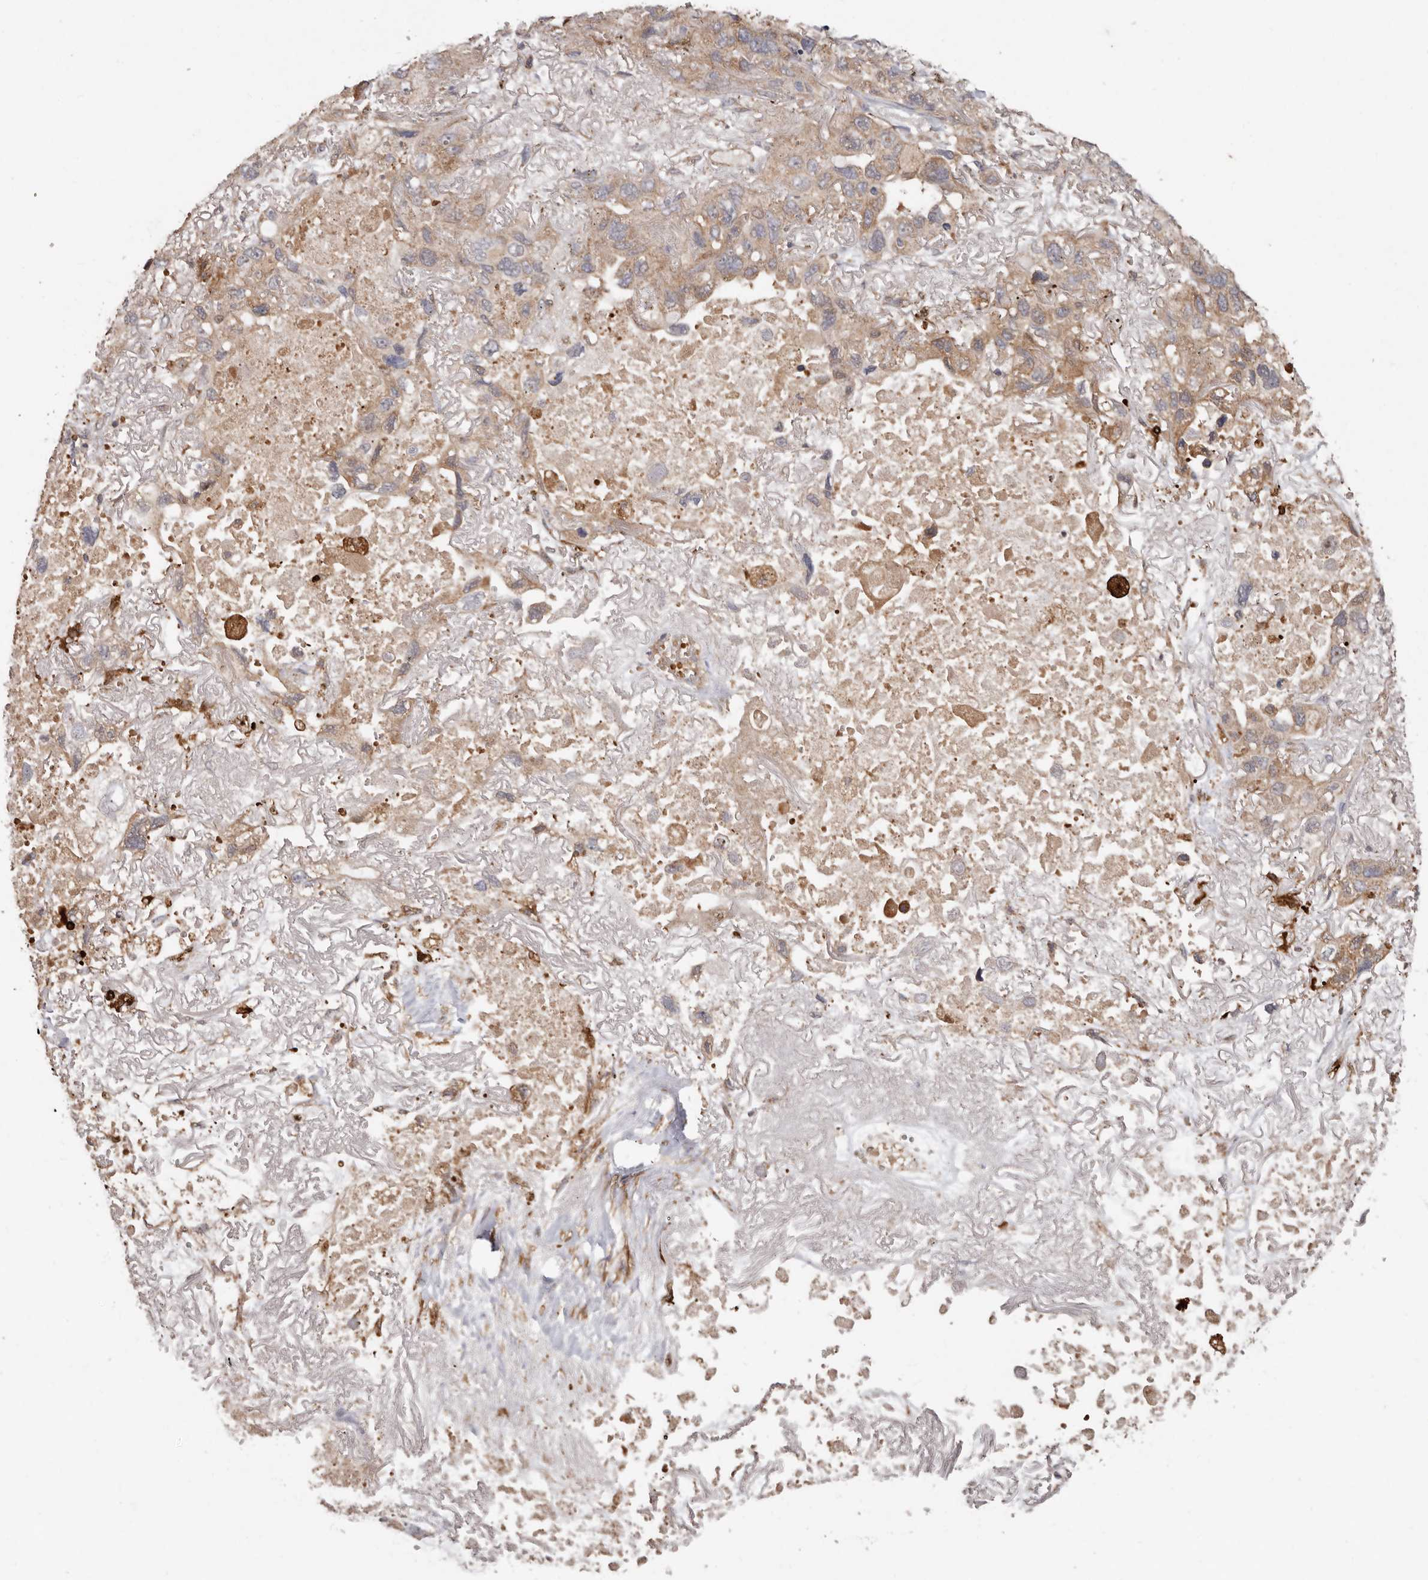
{"staining": {"intensity": "moderate", "quantity": "<25%", "location": "cytoplasmic/membranous"}, "tissue": "lung cancer", "cell_type": "Tumor cells", "image_type": "cancer", "snomed": [{"axis": "morphology", "description": "Squamous cell carcinoma, NOS"}, {"axis": "topography", "description": "Lung"}], "caption": "Immunohistochemistry (IHC) photomicrograph of human lung cancer stained for a protein (brown), which shows low levels of moderate cytoplasmic/membranous staining in about <25% of tumor cells.", "gene": "GOT1L1", "patient": {"sex": "female", "age": 73}}